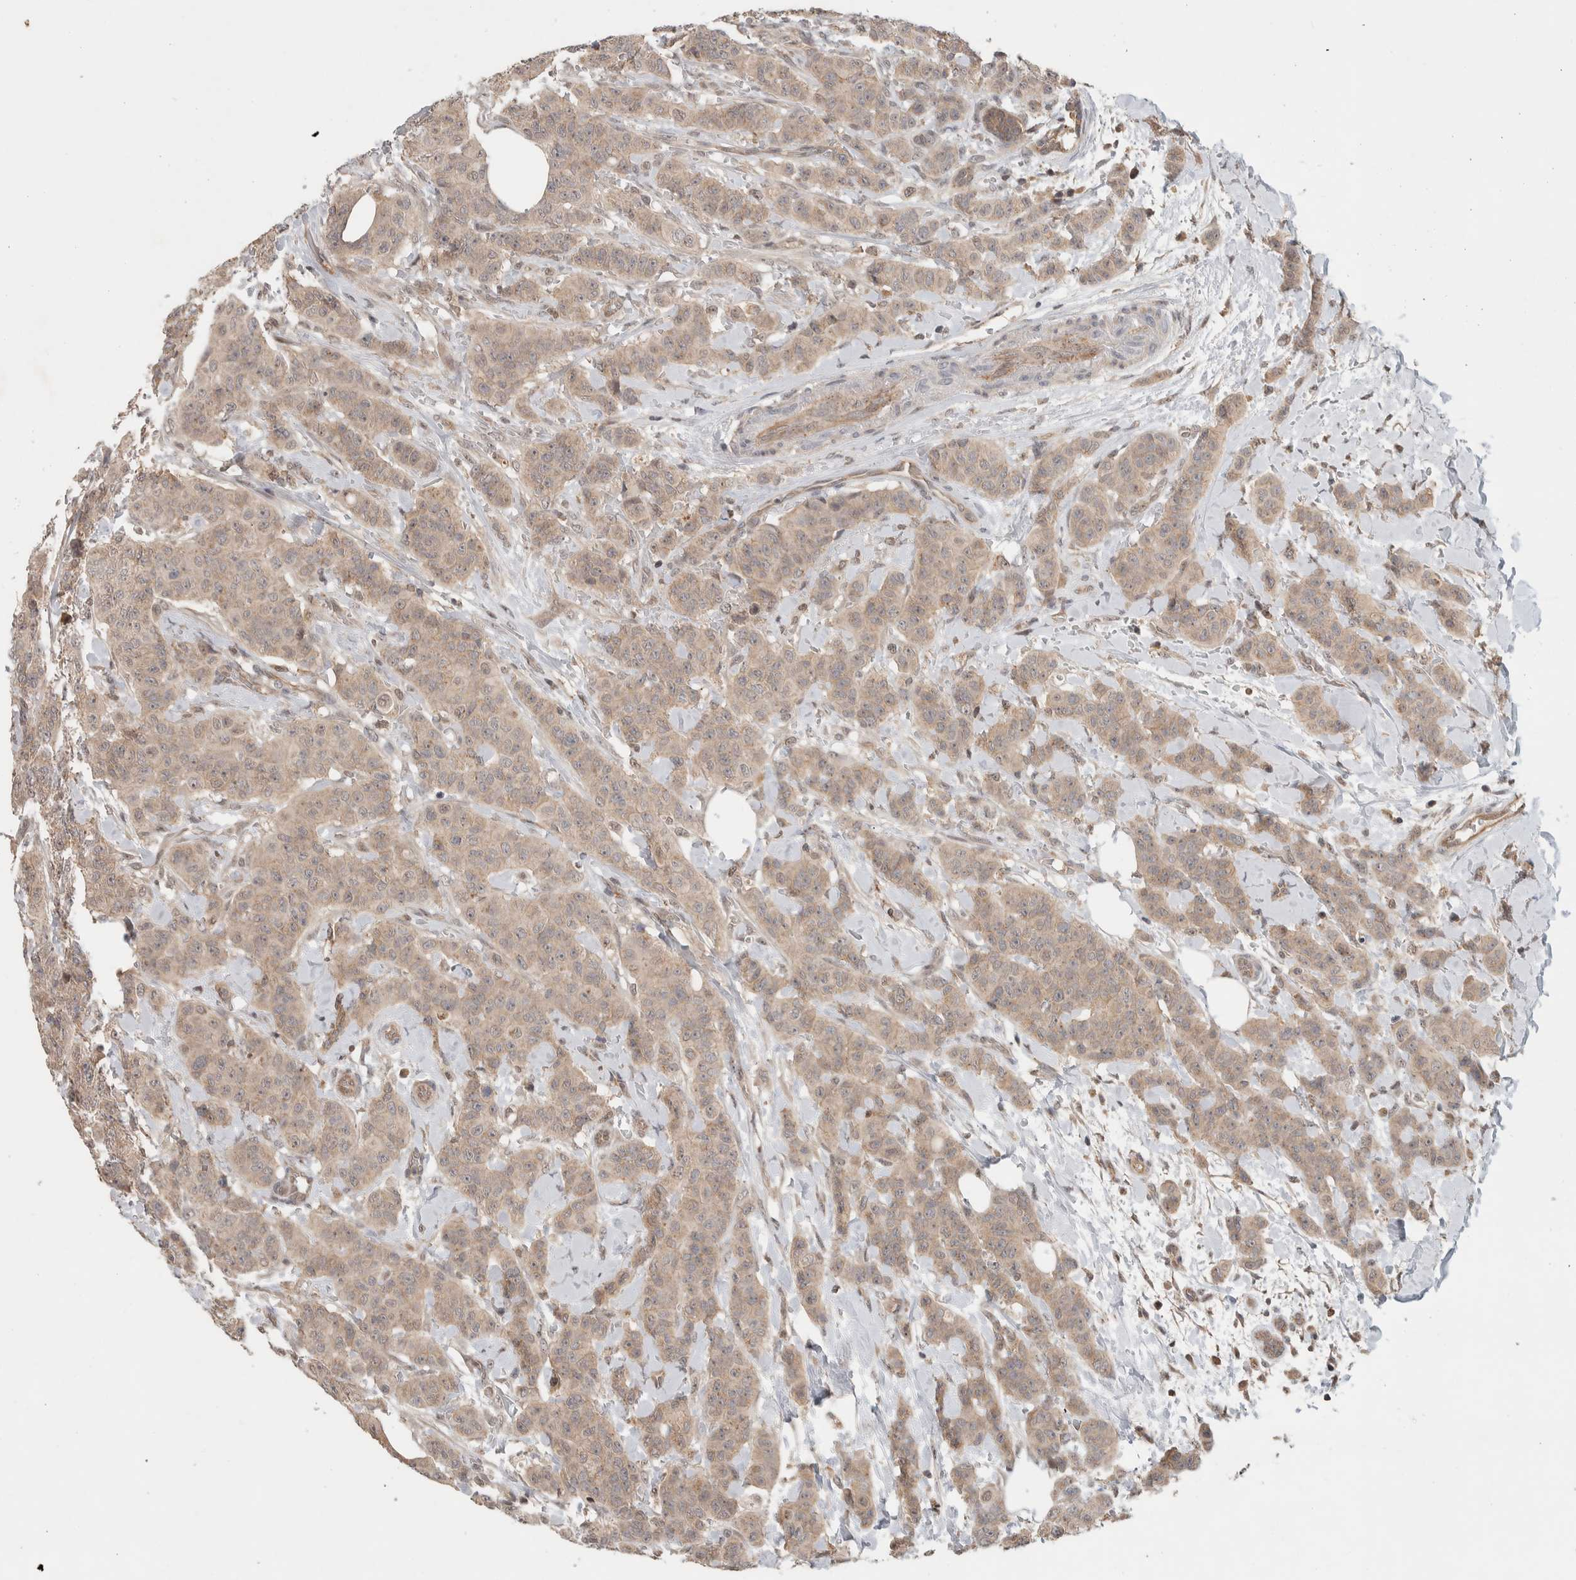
{"staining": {"intensity": "weak", "quantity": ">75%", "location": "cytoplasmic/membranous"}, "tissue": "breast cancer", "cell_type": "Tumor cells", "image_type": "cancer", "snomed": [{"axis": "morphology", "description": "Normal tissue, NOS"}, {"axis": "morphology", "description": "Duct carcinoma"}, {"axis": "topography", "description": "Breast"}], "caption": "Intraductal carcinoma (breast) stained with a protein marker displays weak staining in tumor cells.", "gene": "DEPTOR", "patient": {"sex": "female", "age": 40}}